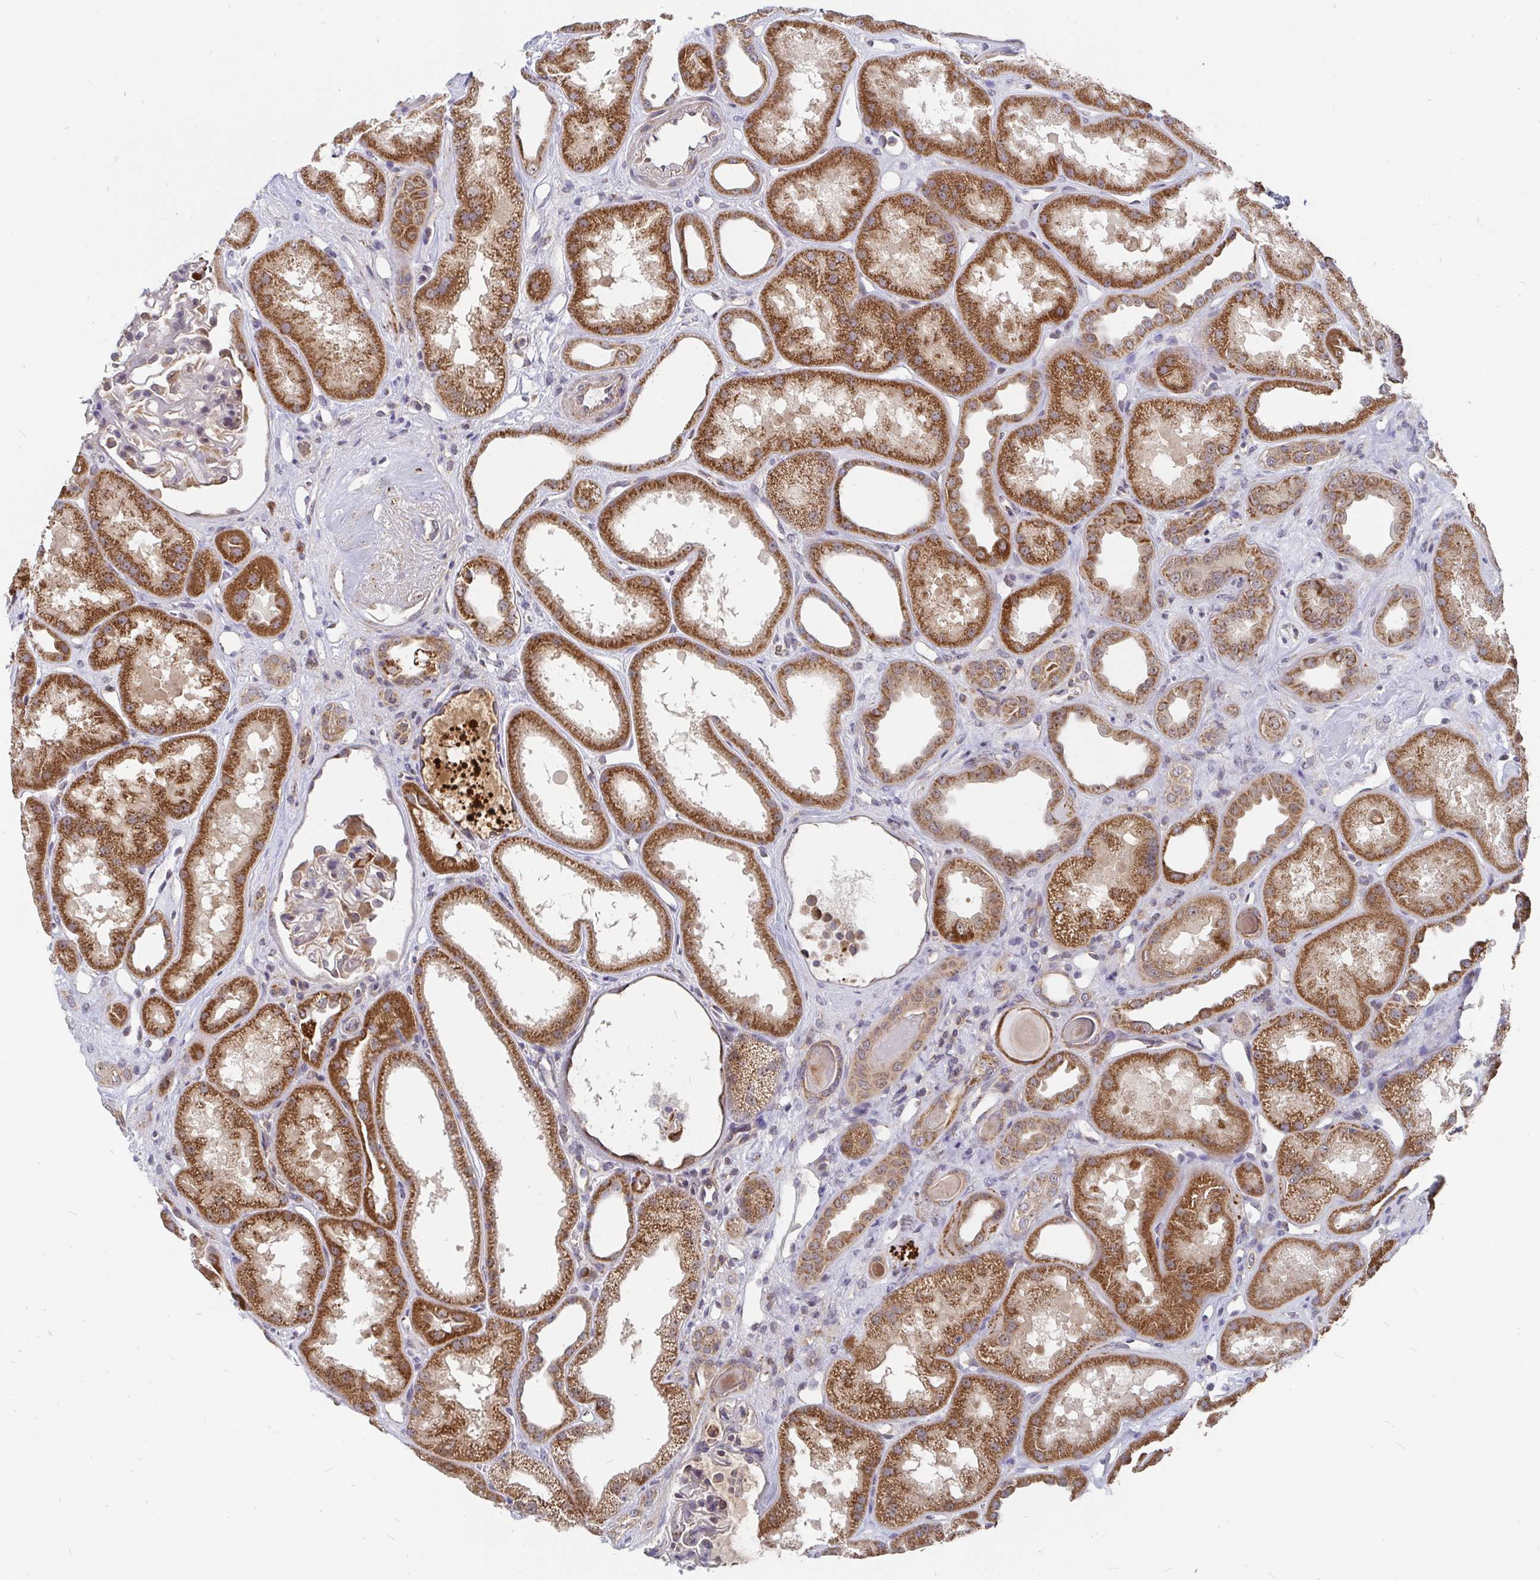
{"staining": {"intensity": "weak", "quantity": "<25%", "location": "cytoplasmic/membranous"}, "tissue": "kidney", "cell_type": "Cells in glomeruli", "image_type": "normal", "snomed": [{"axis": "morphology", "description": "Normal tissue, NOS"}, {"axis": "topography", "description": "Kidney"}], "caption": "Immunohistochemical staining of normal human kidney exhibits no significant positivity in cells in glomeruli.", "gene": "PDF", "patient": {"sex": "male", "age": 61}}